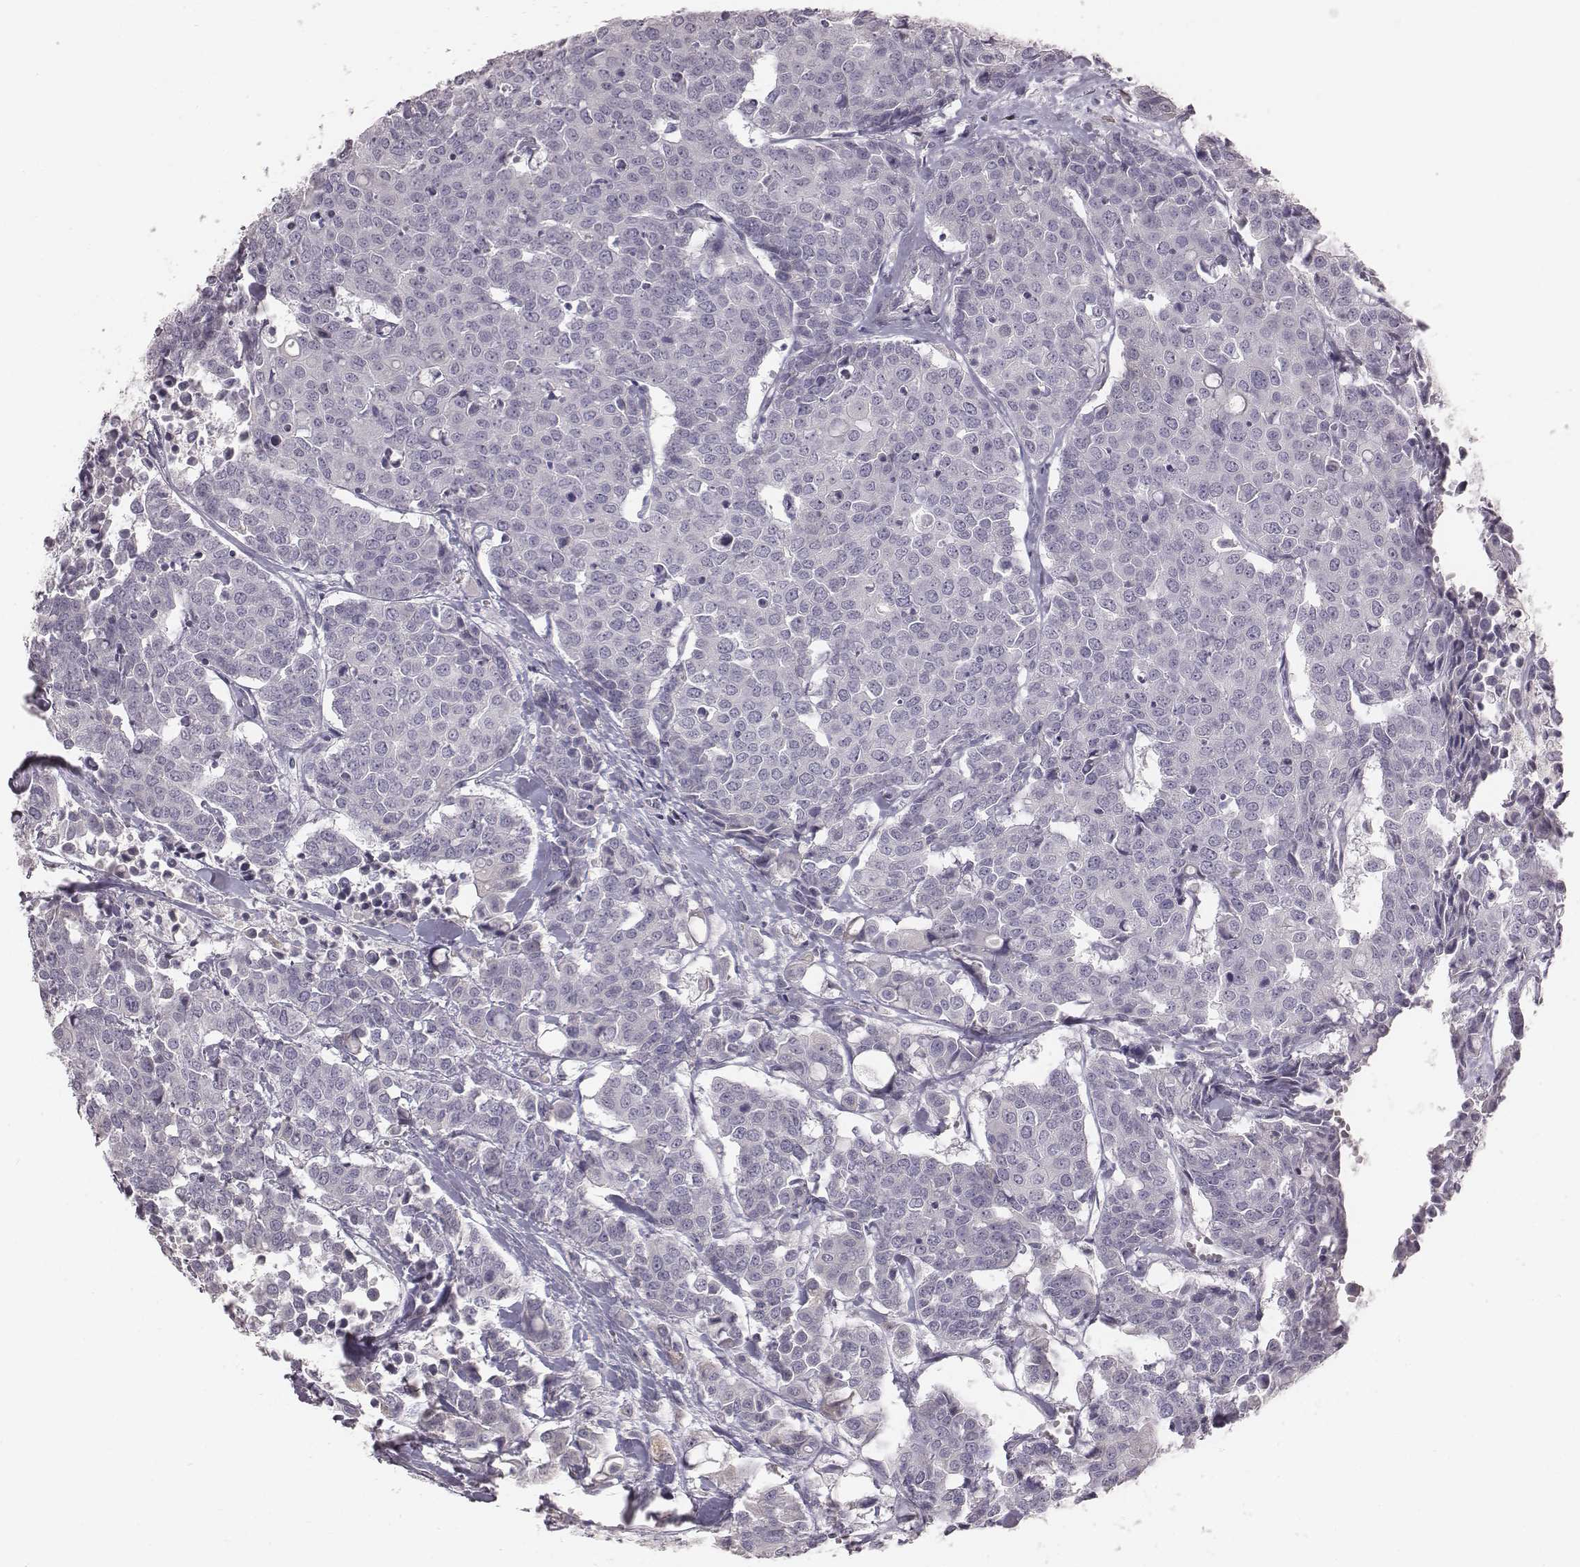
{"staining": {"intensity": "negative", "quantity": "none", "location": "none"}, "tissue": "carcinoid", "cell_type": "Tumor cells", "image_type": "cancer", "snomed": [{"axis": "morphology", "description": "Carcinoid, malignant, NOS"}, {"axis": "topography", "description": "Colon"}], "caption": "Immunohistochemical staining of carcinoid (malignant) exhibits no significant staining in tumor cells.", "gene": "C6orf58", "patient": {"sex": "male", "age": 81}}